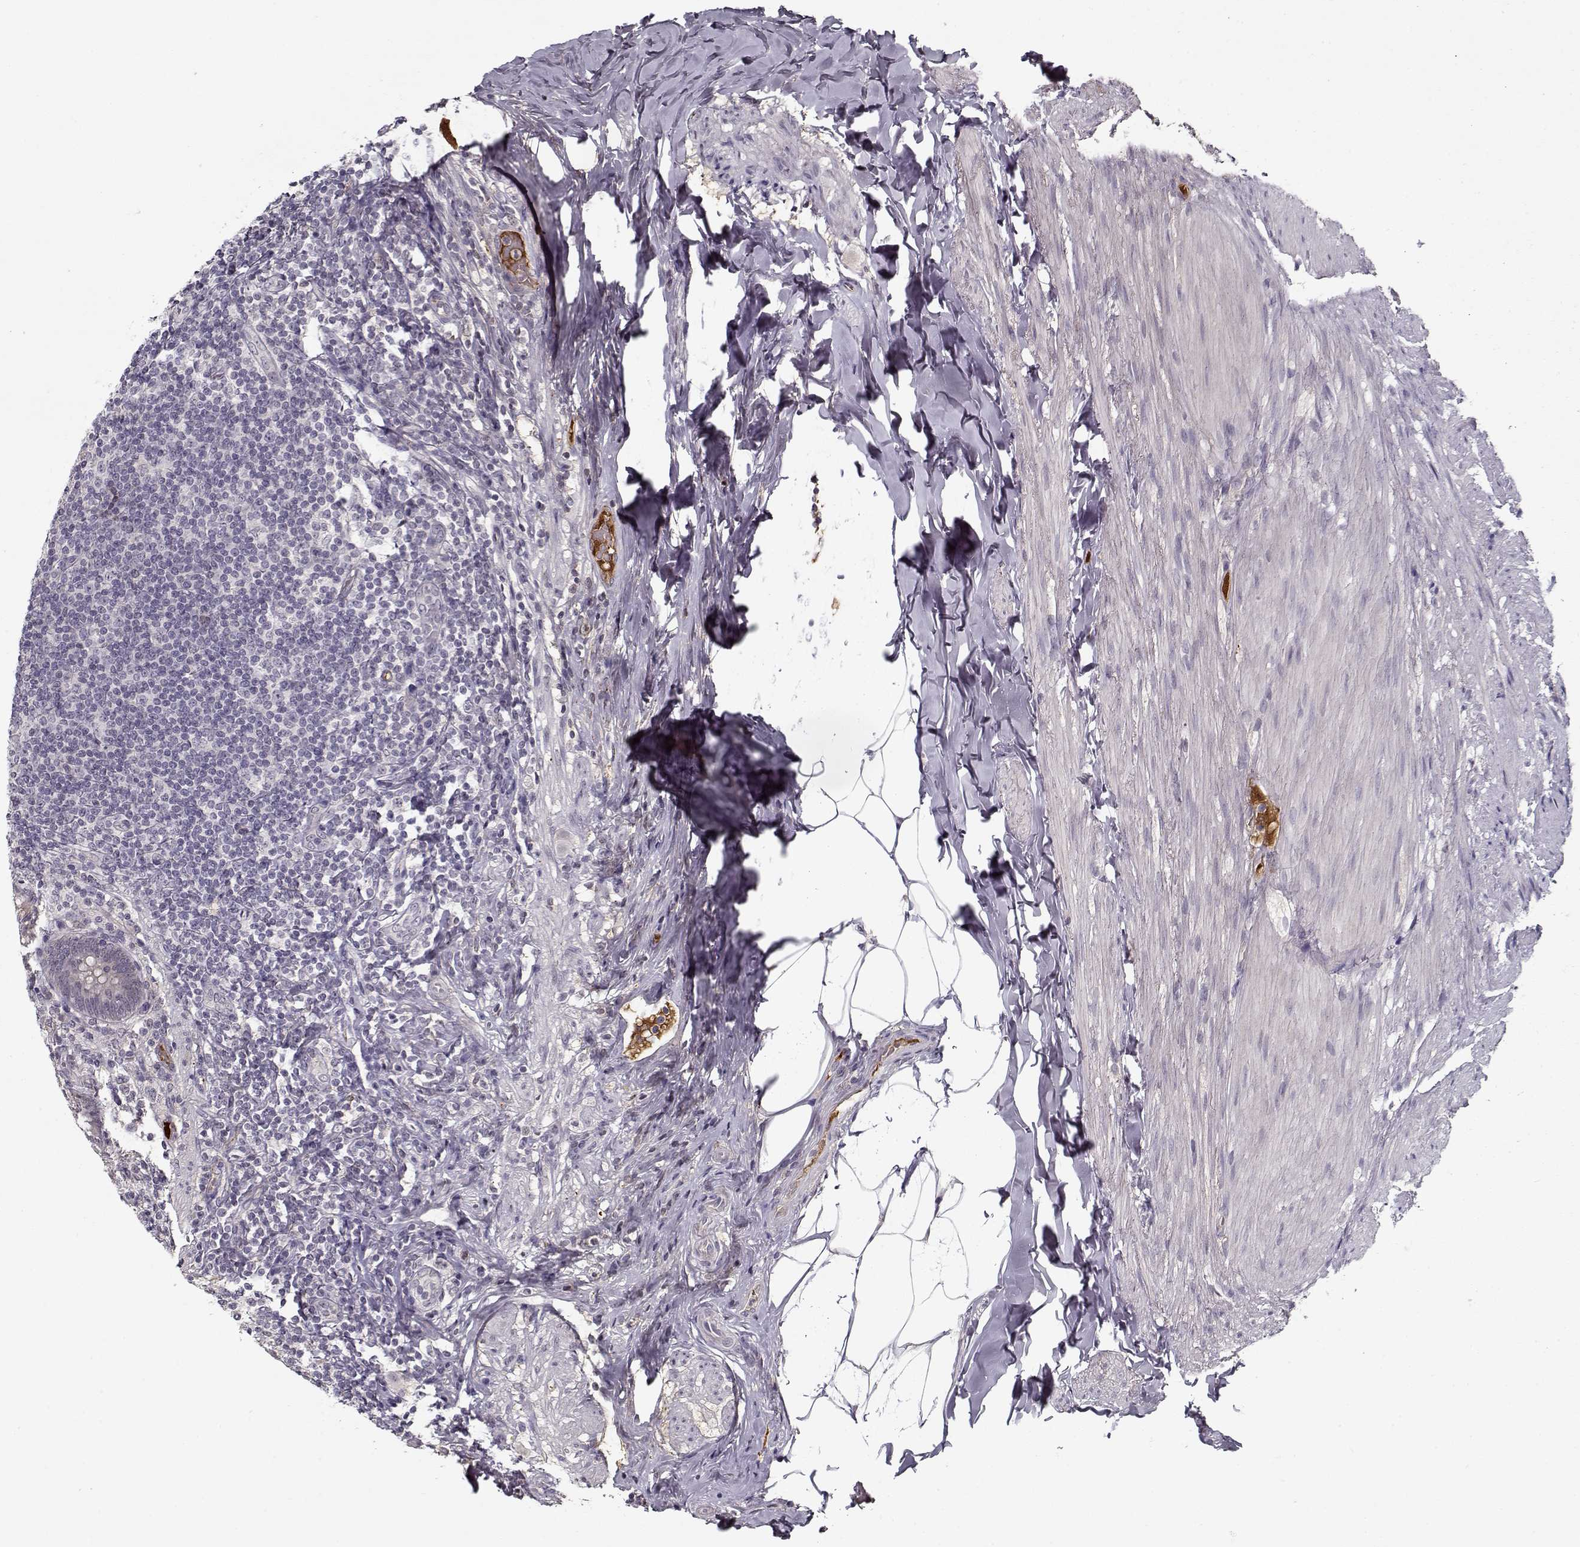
{"staining": {"intensity": "negative", "quantity": "none", "location": "none"}, "tissue": "appendix", "cell_type": "Glandular cells", "image_type": "normal", "snomed": [{"axis": "morphology", "description": "Normal tissue, NOS"}, {"axis": "topography", "description": "Appendix"}], "caption": "Protein analysis of normal appendix shows no significant staining in glandular cells.", "gene": "AFM", "patient": {"sex": "male", "age": 47}}